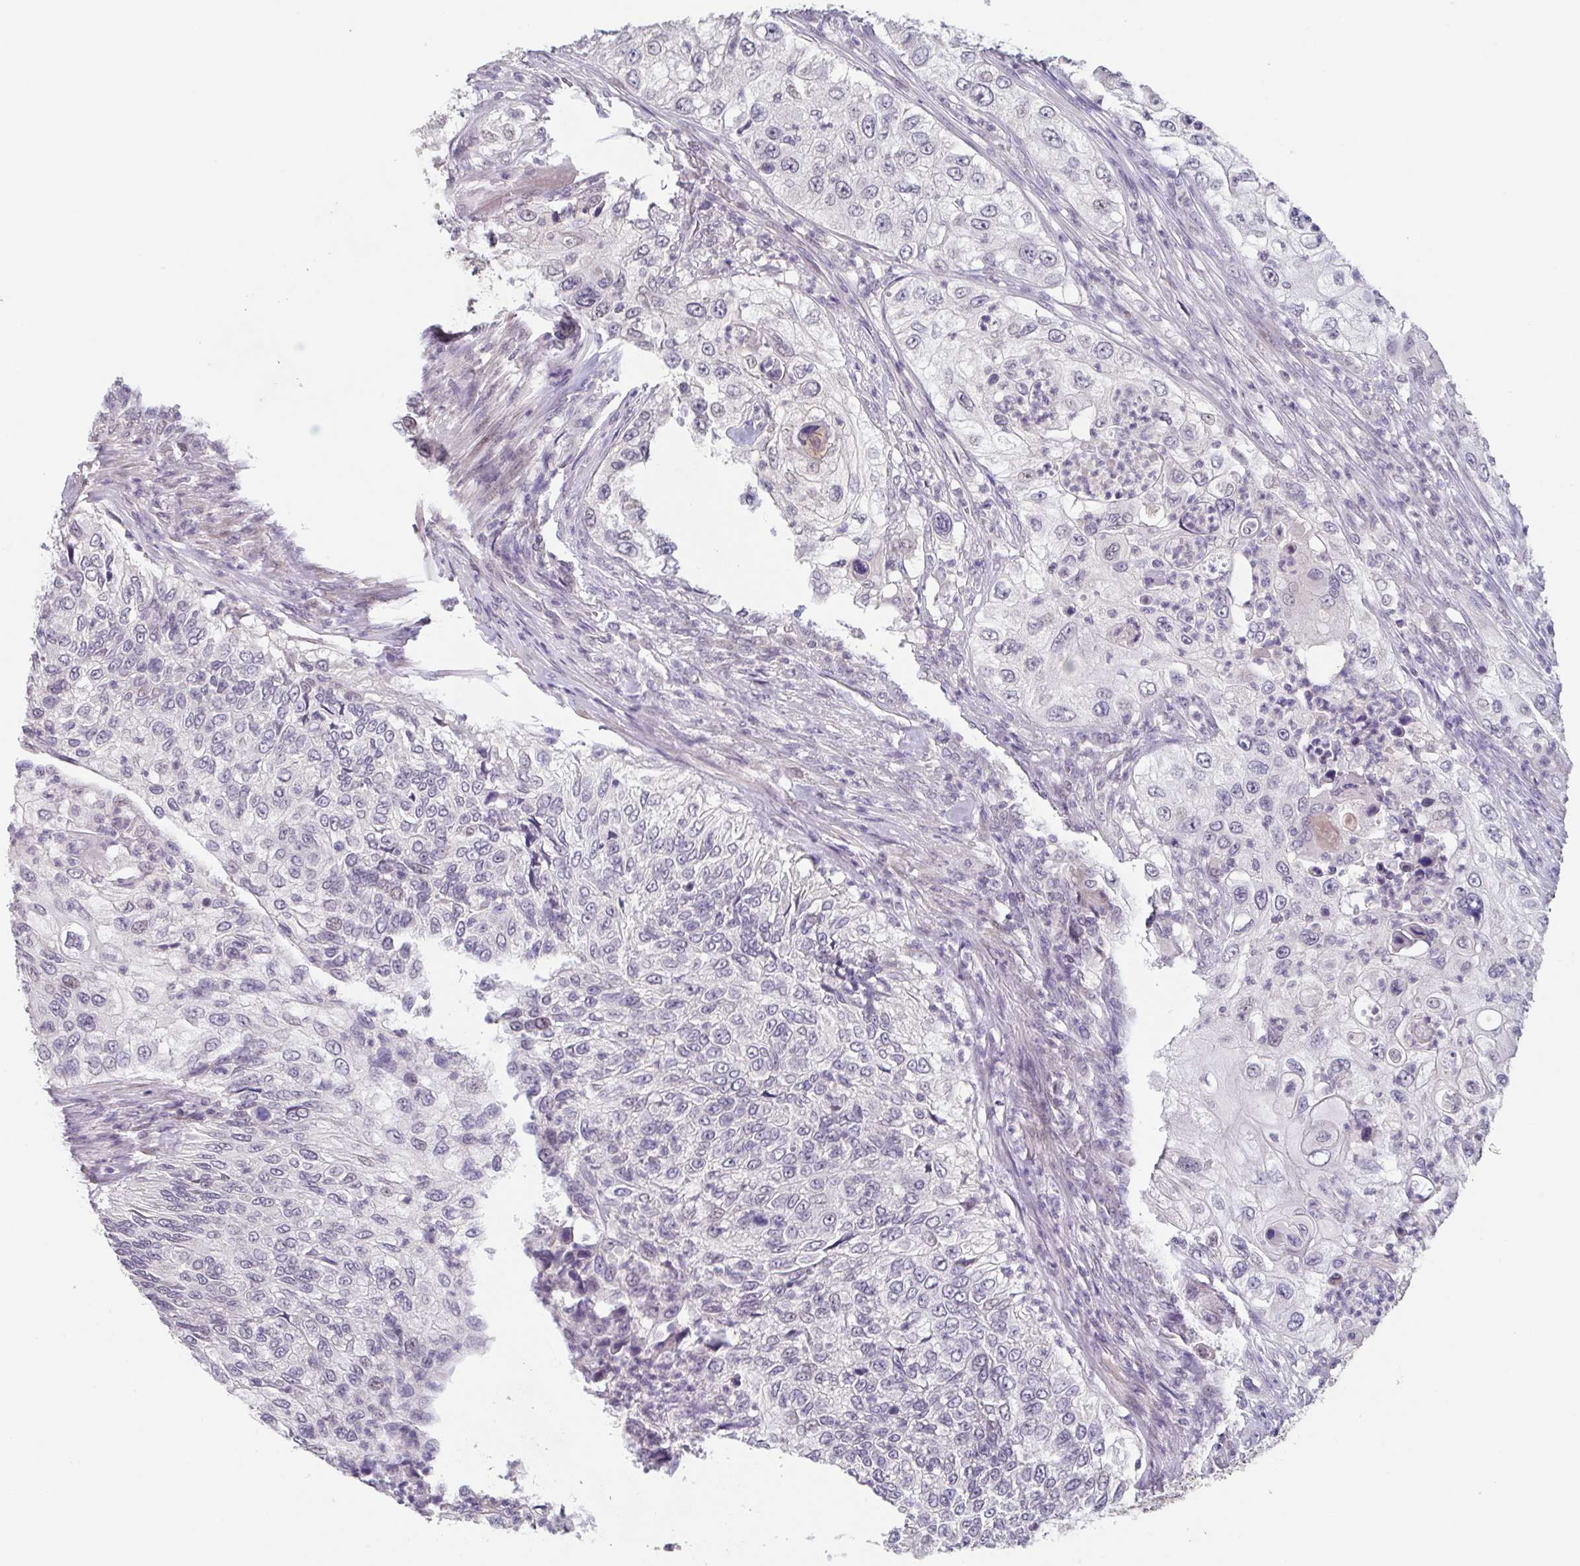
{"staining": {"intensity": "negative", "quantity": "none", "location": "none"}, "tissue": "urothelial cancer", "cell_type": "Tumor cells", "image_type": "cancer", "snomed": [{"axis": "morphology", "description": "Urothelial carcinoma, High grade"}, {"axis": "topography", "description": "Urinary bladder"}], "caption": "Immunohistochemistry of urothelial cancer reveals no positivity in tumor cells.", "gene": "GHRL", "patient": {"sex": "female", "age": 60}}